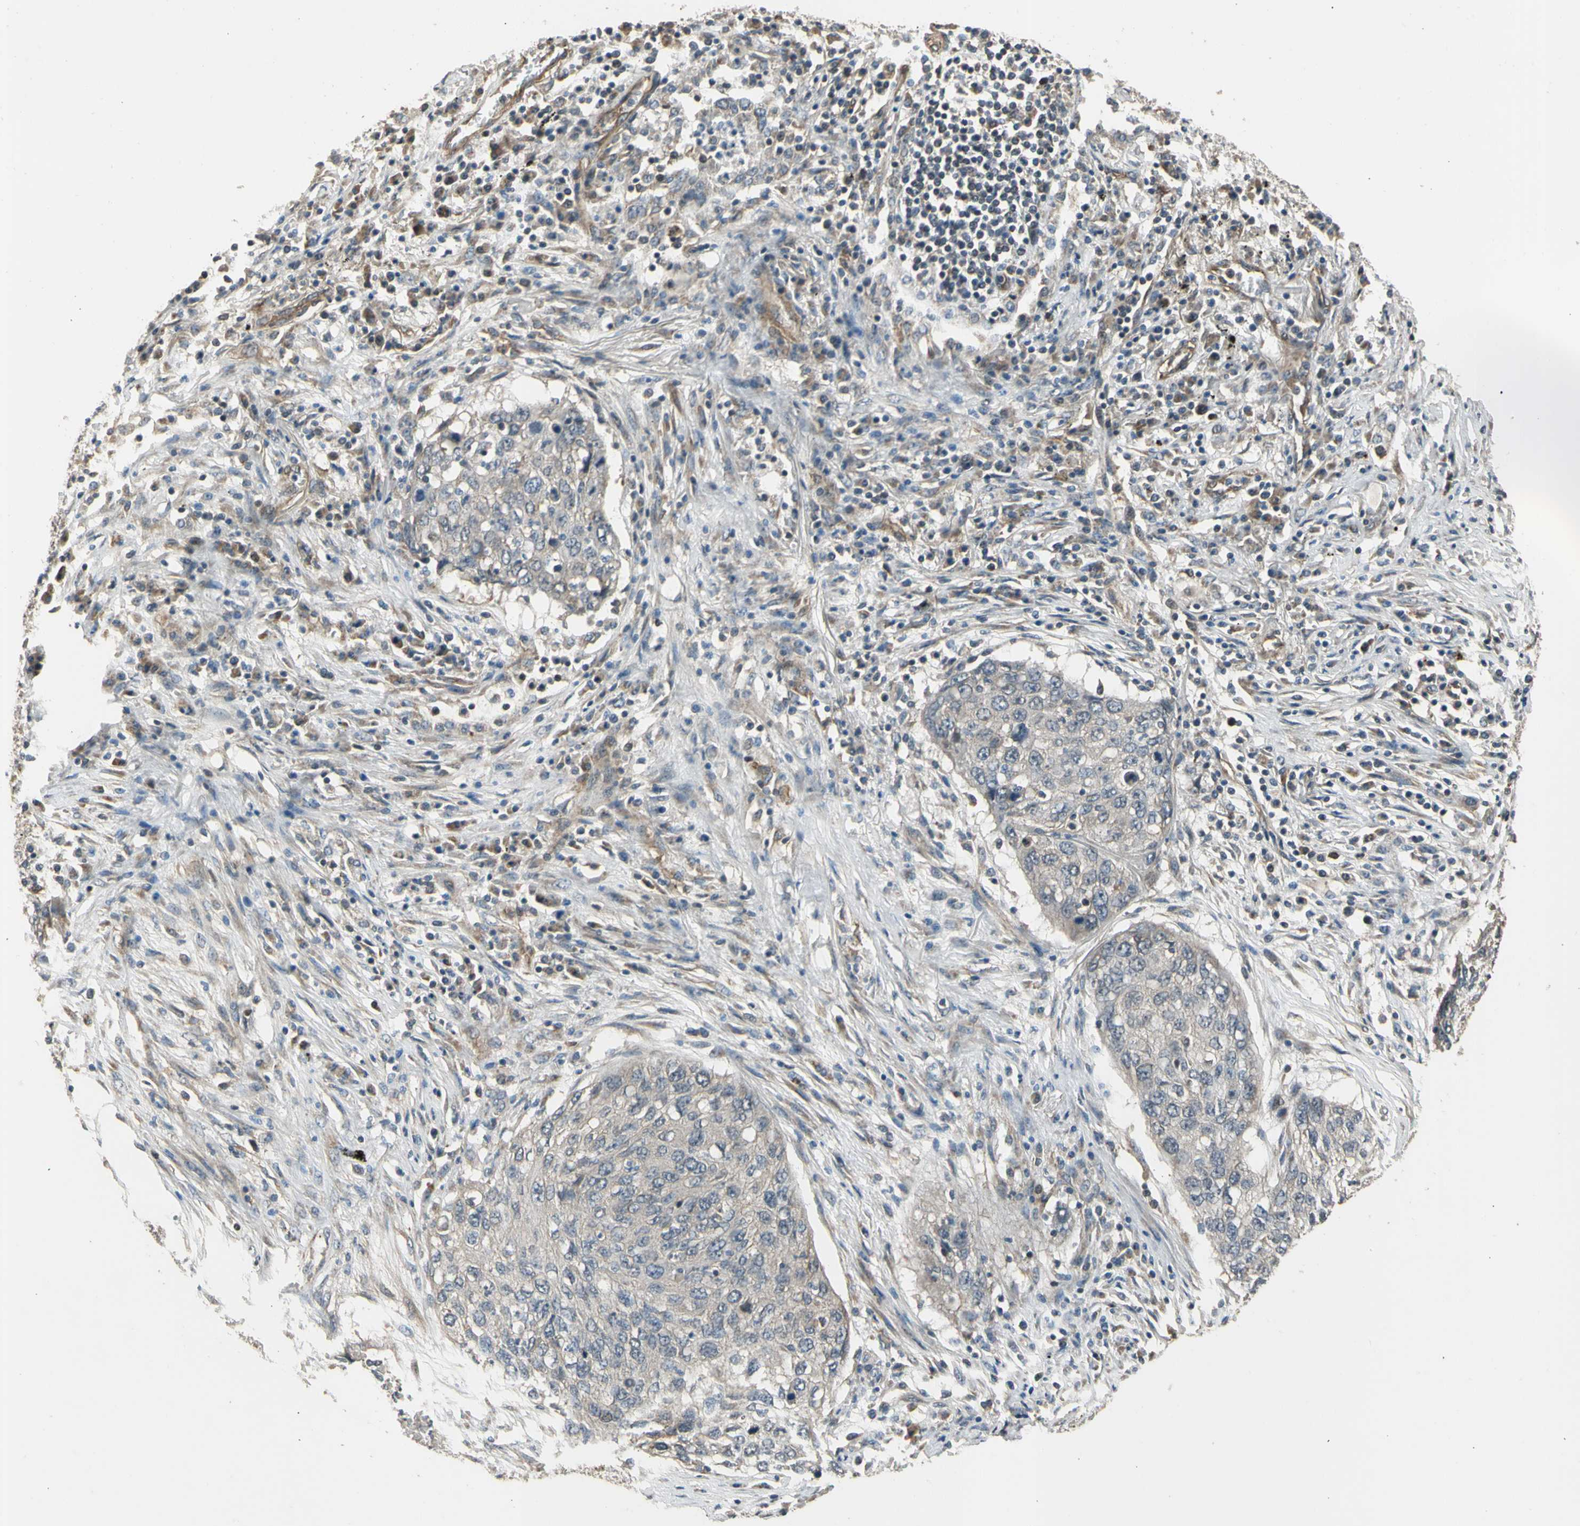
{"staining": {"intensity": "negative", "quantity": "none", "location": "none"}, "tissue": "lung cancer", "cell_type": "Tumor cells", "image_type": "cancer", "snomed": [{"axis": "morphology", "description": "Squamous cell carcinoma, NOS"}, {"axis": "topography", "description": "Lung"}], "caption": "Protein analysis of squamous cell carcinoma (lung) displays no significant positivity in tumor cells.", "gene": "EFNB2", "patient": {"sex": "female", "age": 63}}